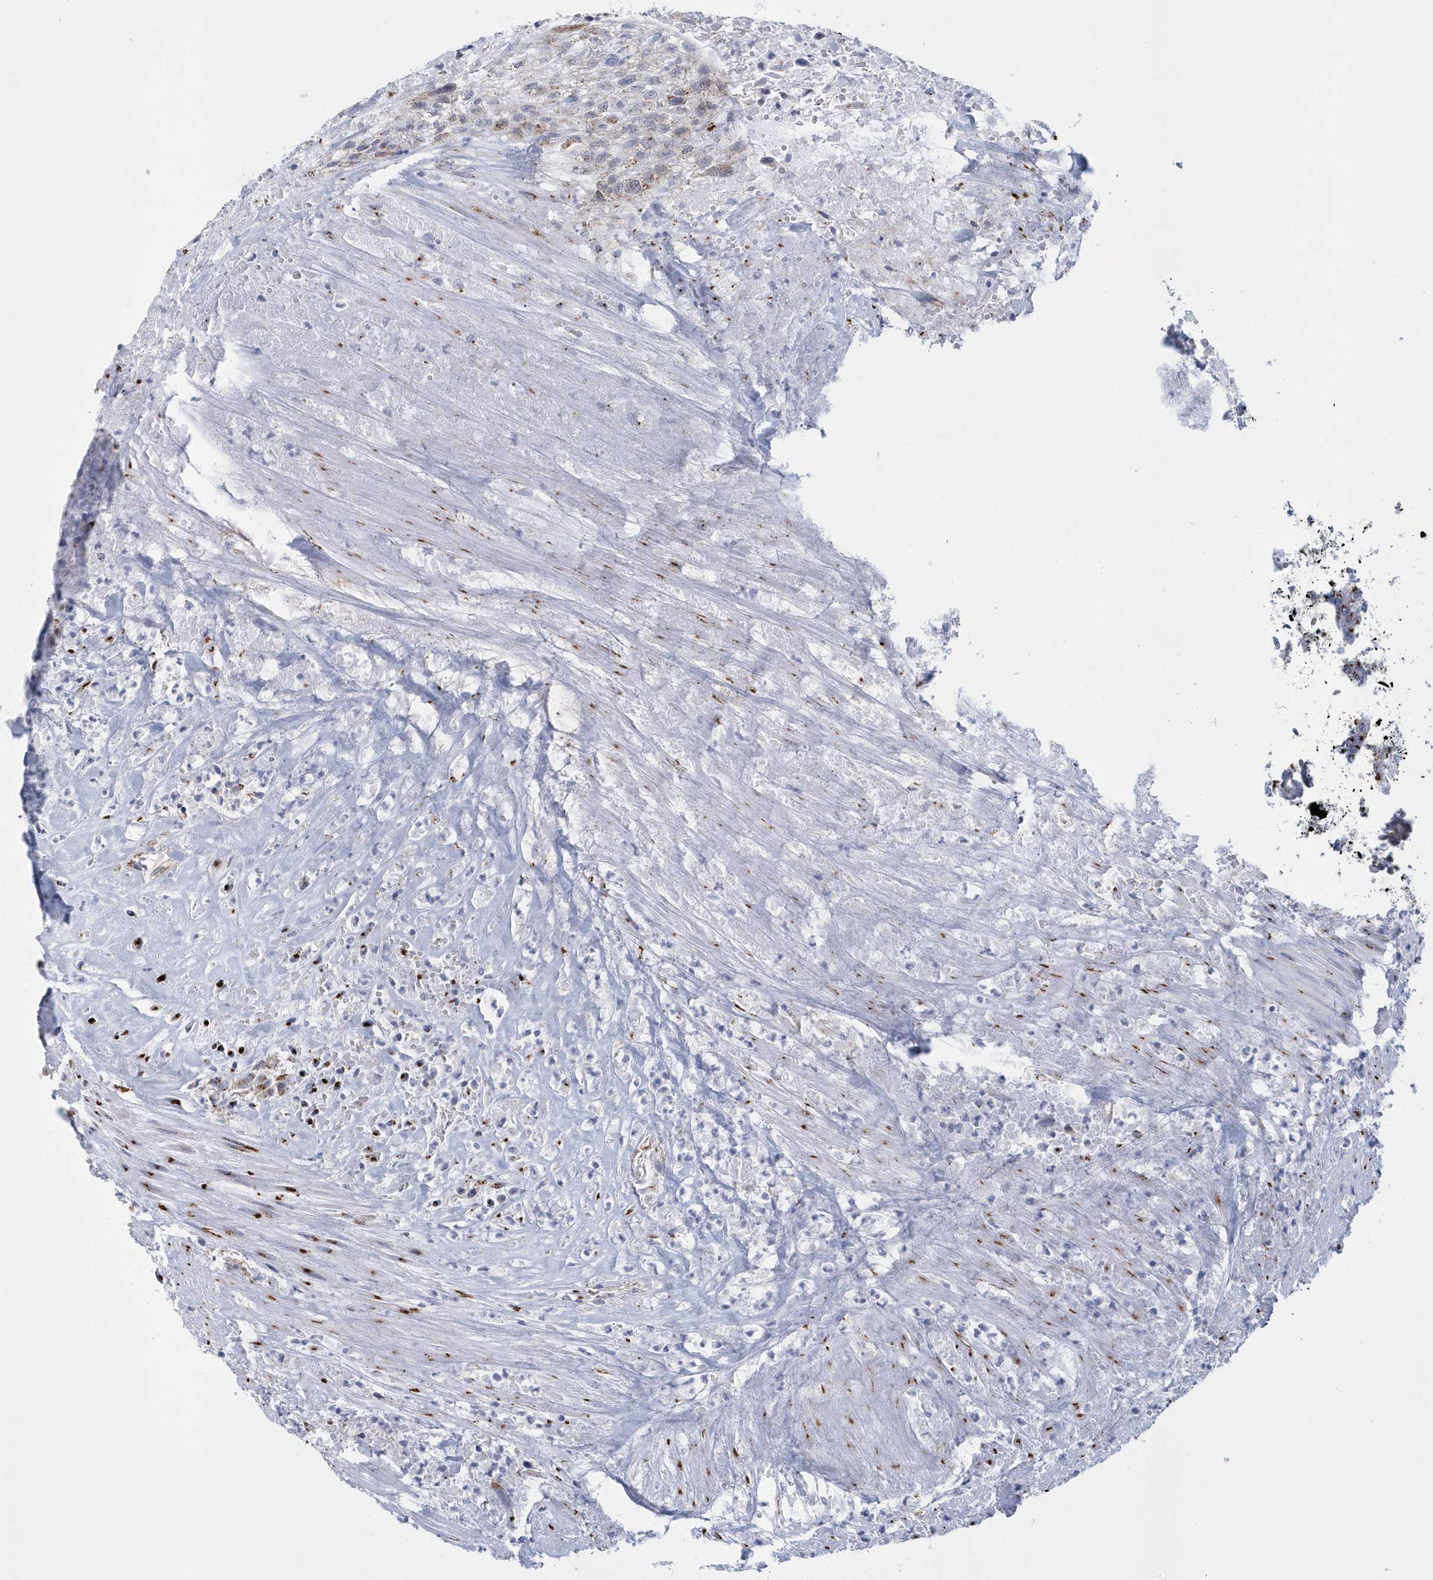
{"staining": {"intensity": "weak", "quantity": "25%-75%", "location": "cytoplasmic/membranous"}, "tissue": "urothelial cancer", "cell_type": "Tumor cells", "image_type": "cancer", "snomed": [{"axis": "morphology", "description": "Urothelial carcinoma, High grade"}, {"axis": "topography", "description": "Urinary bladder"}], "caption": "Immunohistochemistry (DAB (3,3'-diaminobenzidine)) staining of human urothelial cancer exhibits weak cytoplasmic/membranous protein expression in approximately 25%-75% of tumor cells.", "gene": "SLX9", "patient": {"sex": "male", "age": 35}}